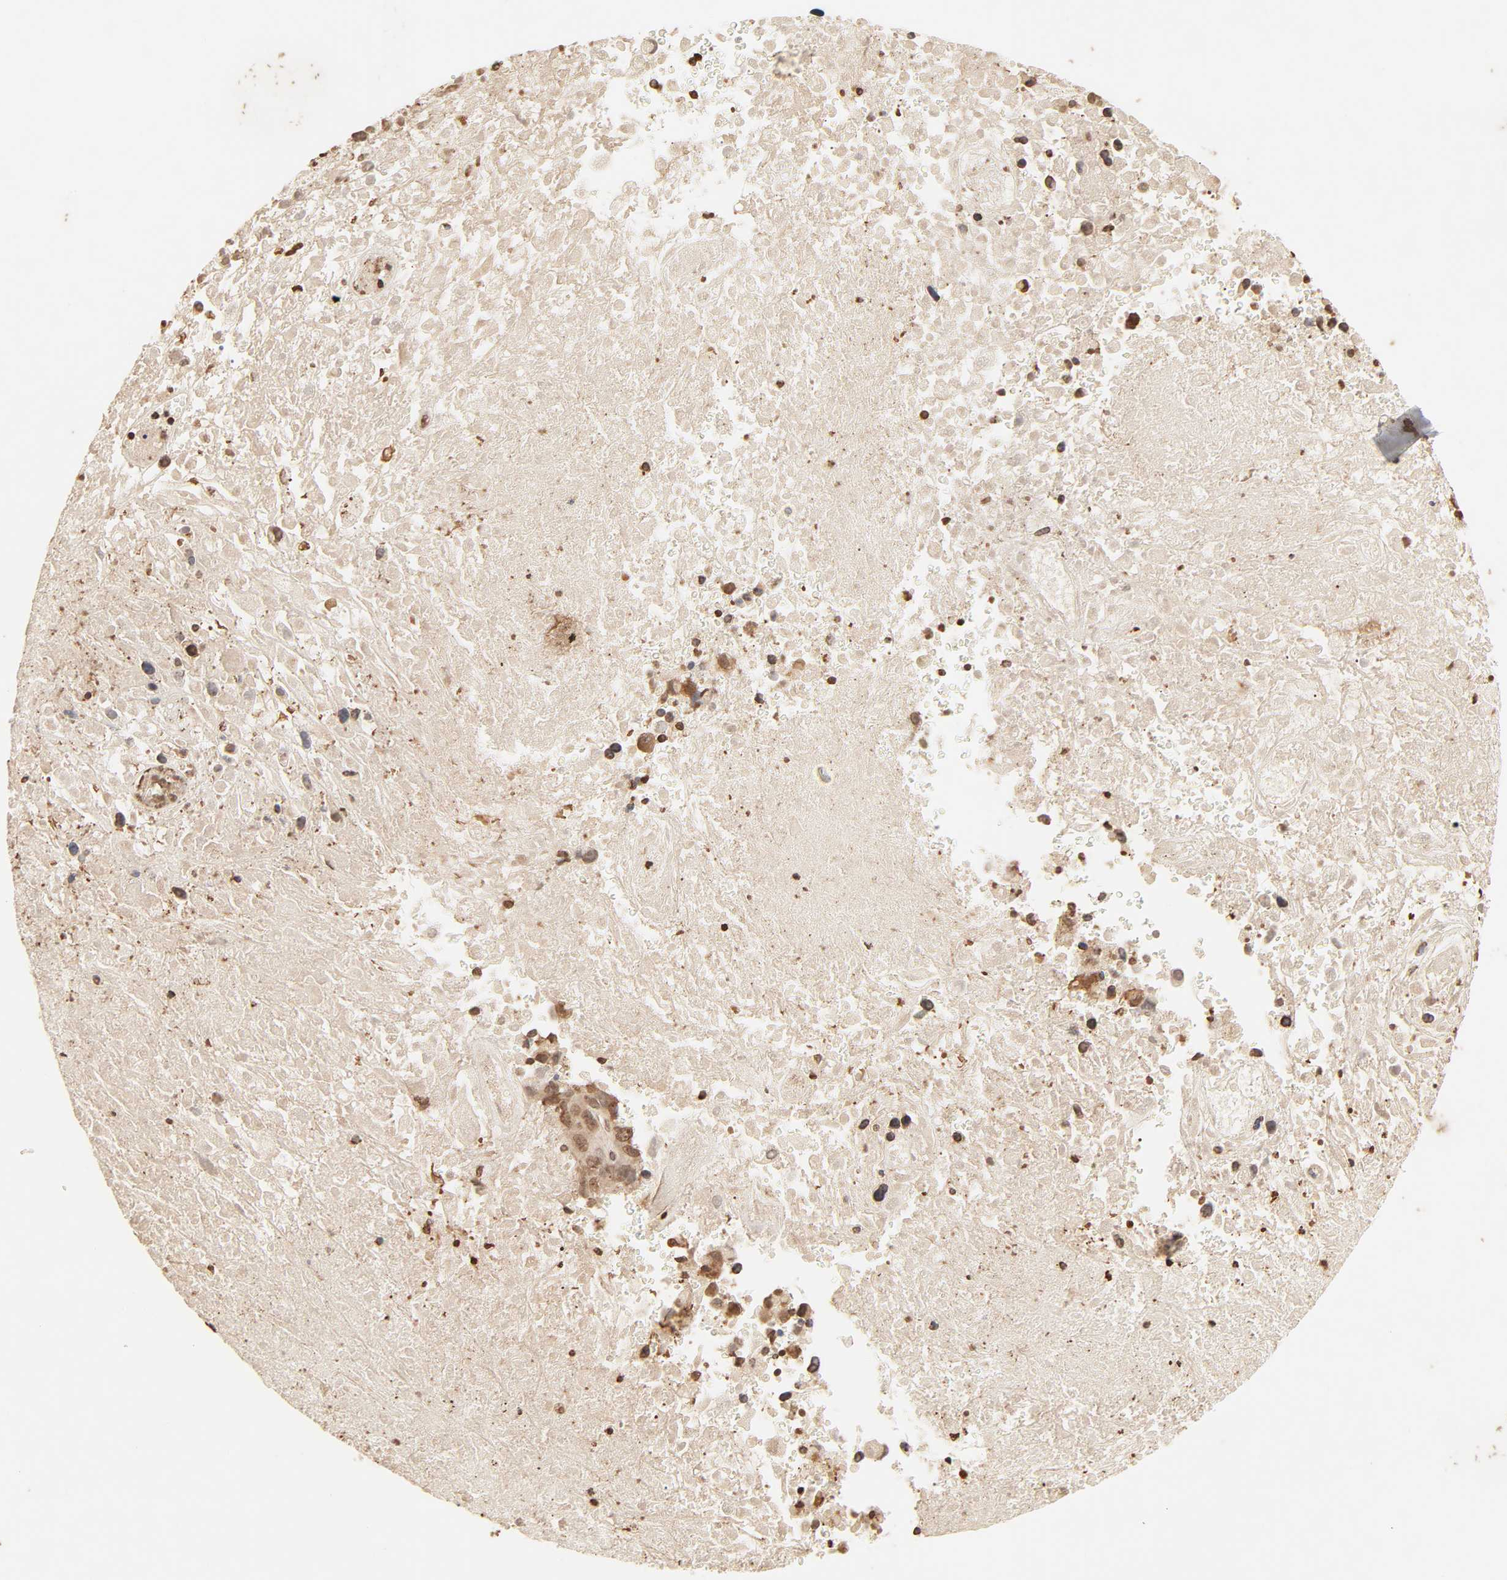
{"staining": {"intensity": "moderate", "quantity": ">75%", "location": "cytoplasmic/membranous,nuclear"}, "tissue": "melanoma", "cell_type": "Tumor cells", "image_type": "cancer", "snomed": [{"axis": "morphology", "description": "Malignant melanoma, Metastatic site"}, {"axis": "topography", "description": "Cerebral cortex"}], "caption": "IHC micrograph of human melanoma stained for a protein (brown), which demonstrates medium levels of moderate cytoplasmic/membranous and nuclear staining in approximately >75% of tumor cells.", "gene": "TBL1X", "patient": {"sex": "female", "age": 52}}